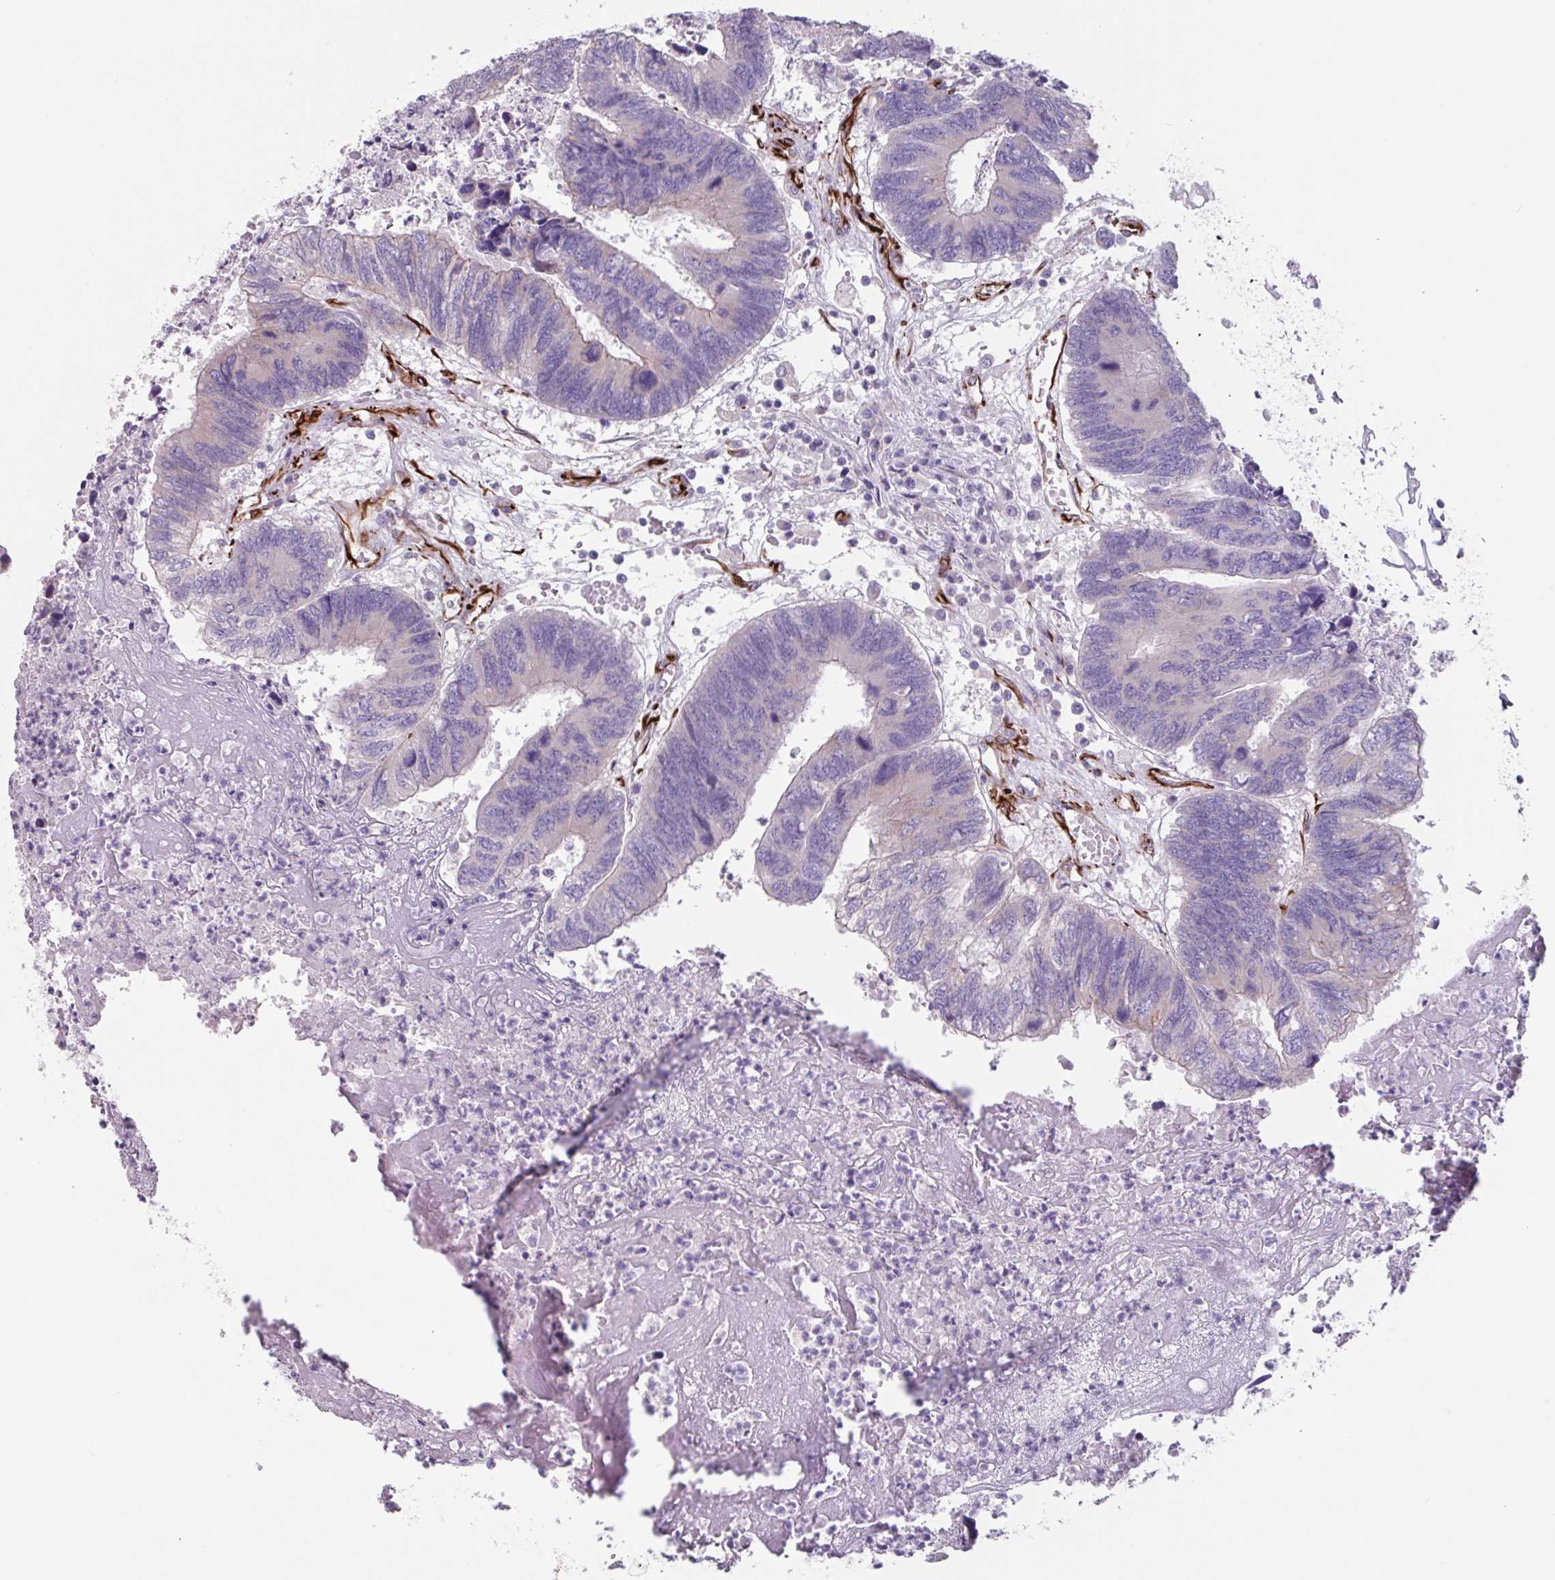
{"staining": {"intensity": "negative", "quantity": "none", "location": "none"}, "tissue": "colorectal cancer", "cell_type": "Tumor cells", "image_type": "cancer", "snomed": [{"axis": "morphology", "description": "Adenocarcinoma, NOS"}, {"axis": "topography", "description": "Colon"}], "caption": "The photomicrograph displays no significant staining in tumor cells of colorectal cancer (adenocarcinoma).", "gene": "BTD", "patient": {"sex": "female", "age": 67}}